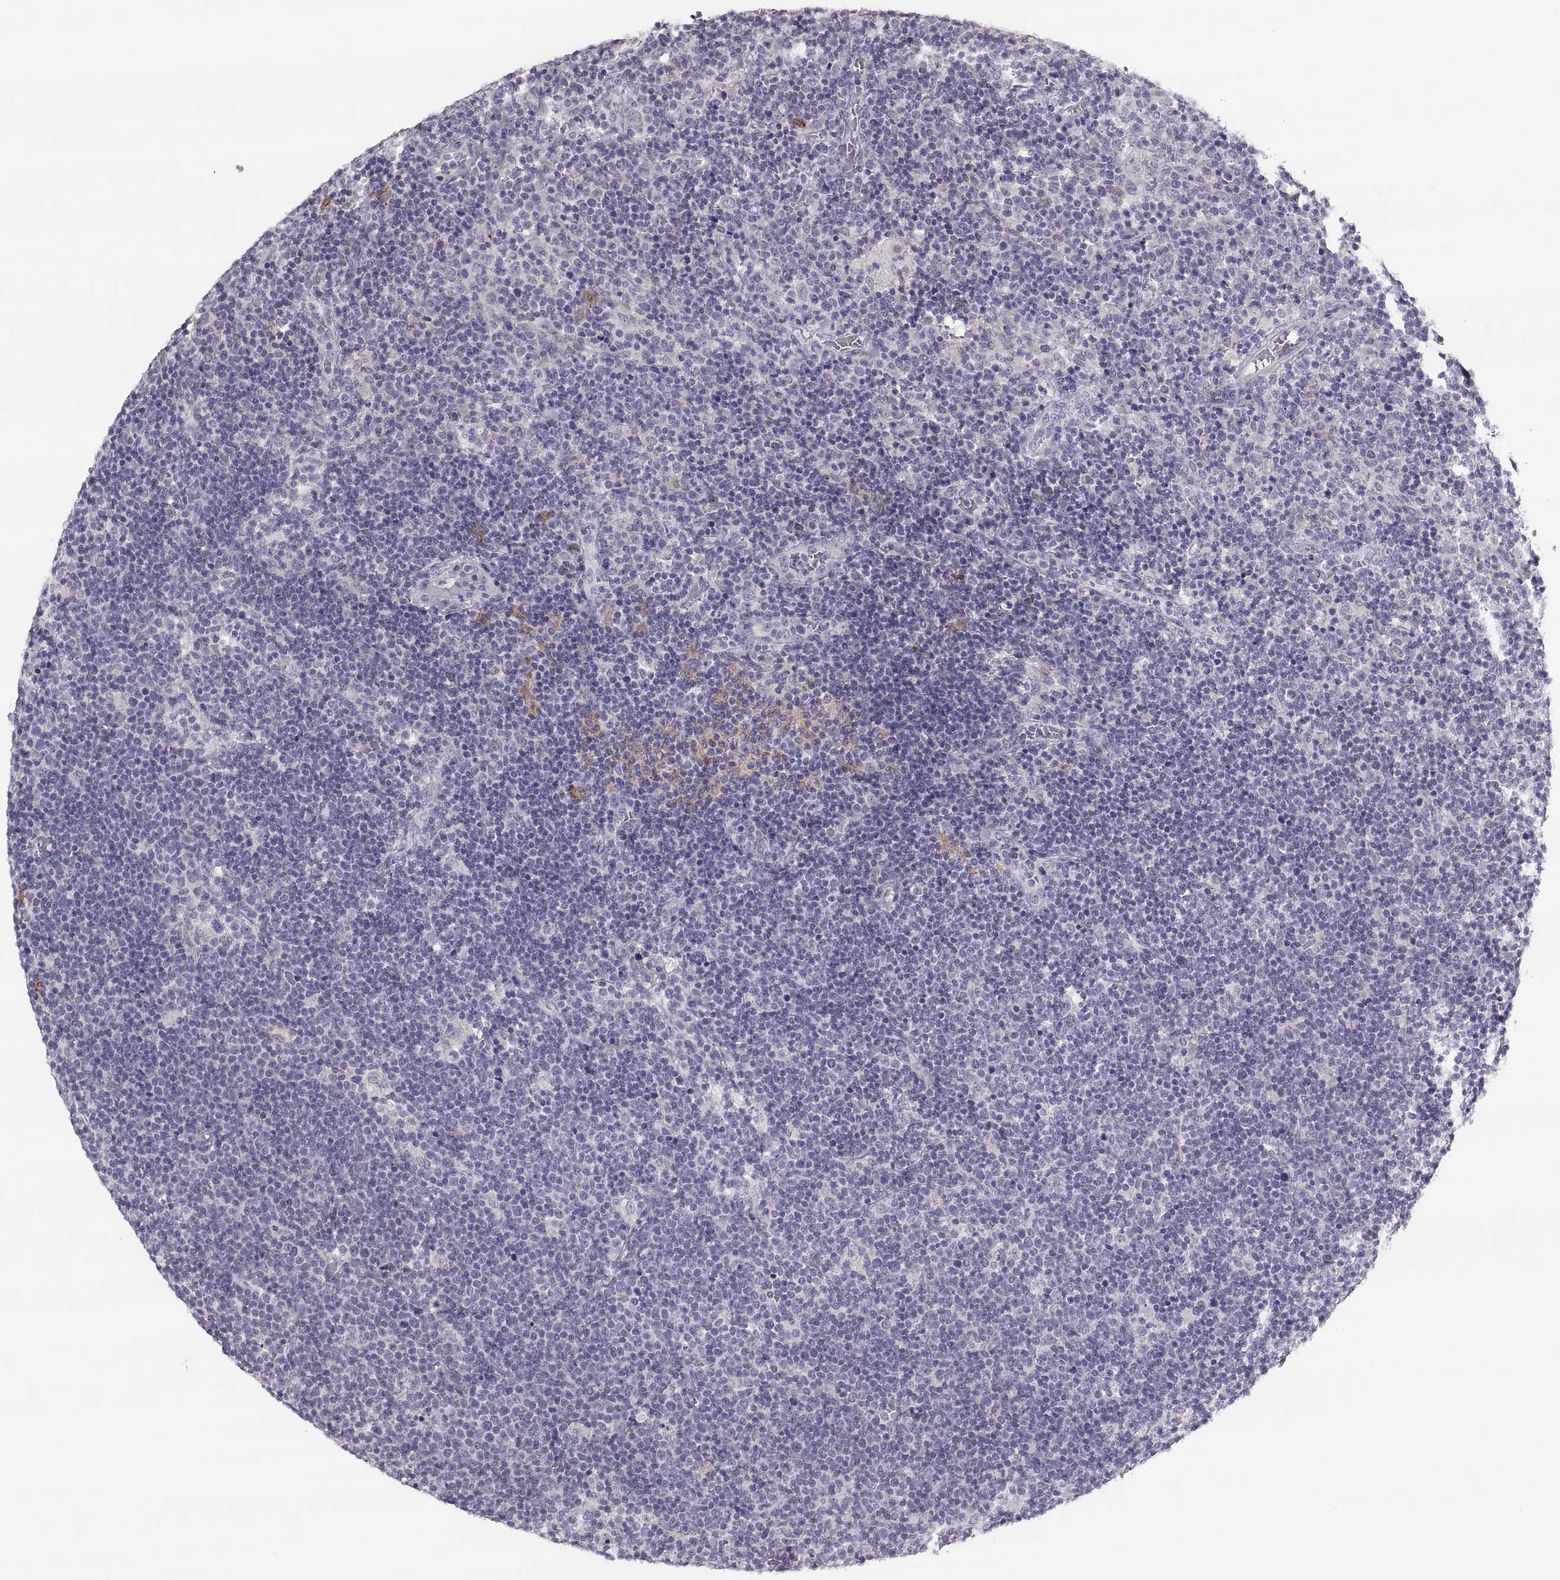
{"staining": {"intensity": "negative", "quantity": "none", "location": "none"}, "tissue": "lymphoma", "cell_type": "Tumor cells", "image_type": "cancer", "snomed": [{"axis": "morphology", "description": "Malignant lymphoma, non-Hodgkin's type, High grade"}, {"axis": "topography", "description": "Lymph node"}], "caption": "DAB immunohistochemical staining of human high-grade malignant lymphoma, non-Hodgkin's type shows no significant positivity in tumor cells. (DAB (3,3'-diaminobenzidine) IHC with hematoxylin counter stain).", "gene": "RUNDC3A", "patient": {"sex": "male", "age": 61}}